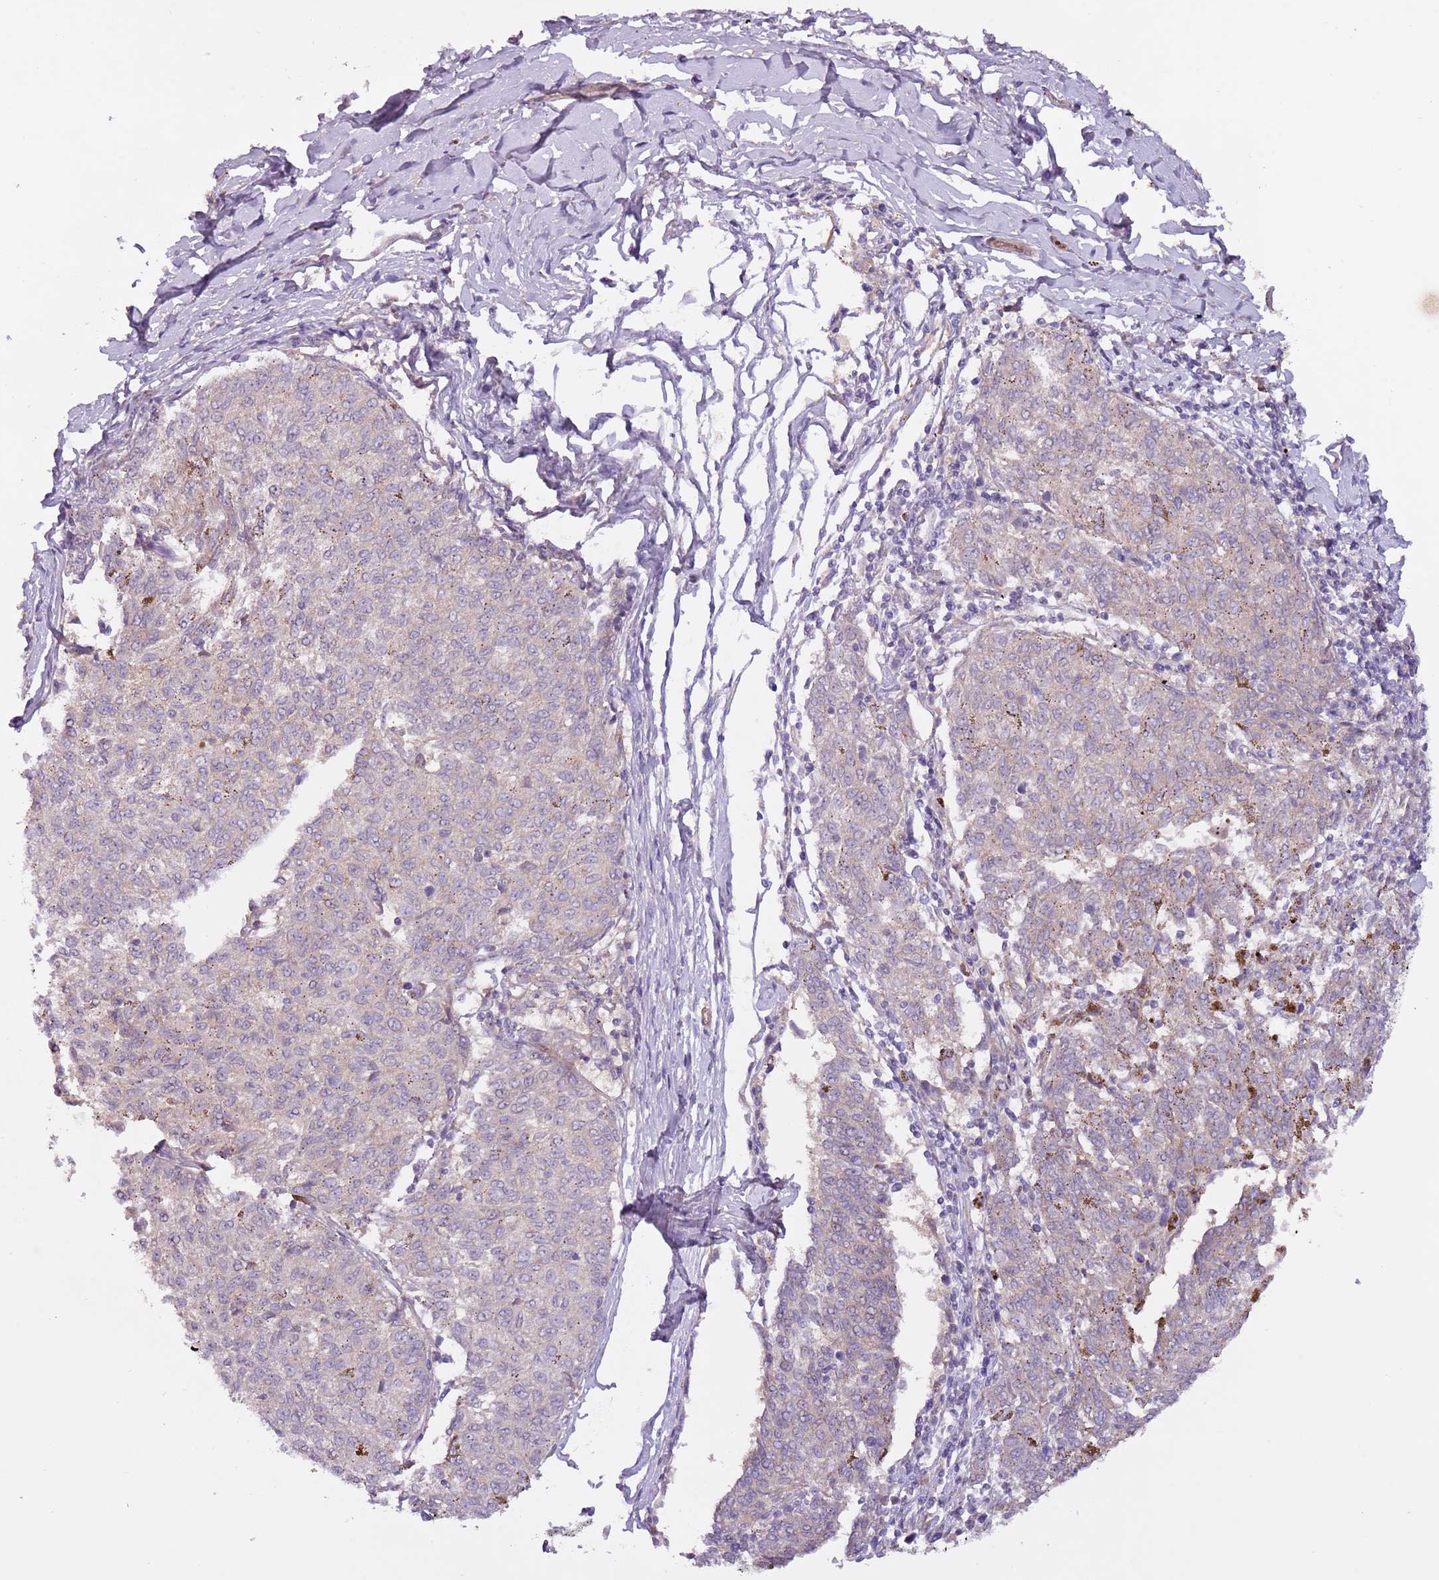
{"staining": {"intensity": "negative", "quantity": "none", "location": "none"}, "tissue": "melanoma", "cell_type": "Tumor cells", "image_type": "cancer", "snomed": [{"axis": "morphology", "description": "Malignant melanoma, NOS"}, {"axis": "topography", "description": "Skin"}], "caption": "Photomicrograph shows no significant protein expression in tumor cells of melanoma.", "gene": "MRO", "patient": {"sex": "female", "age": 72}}